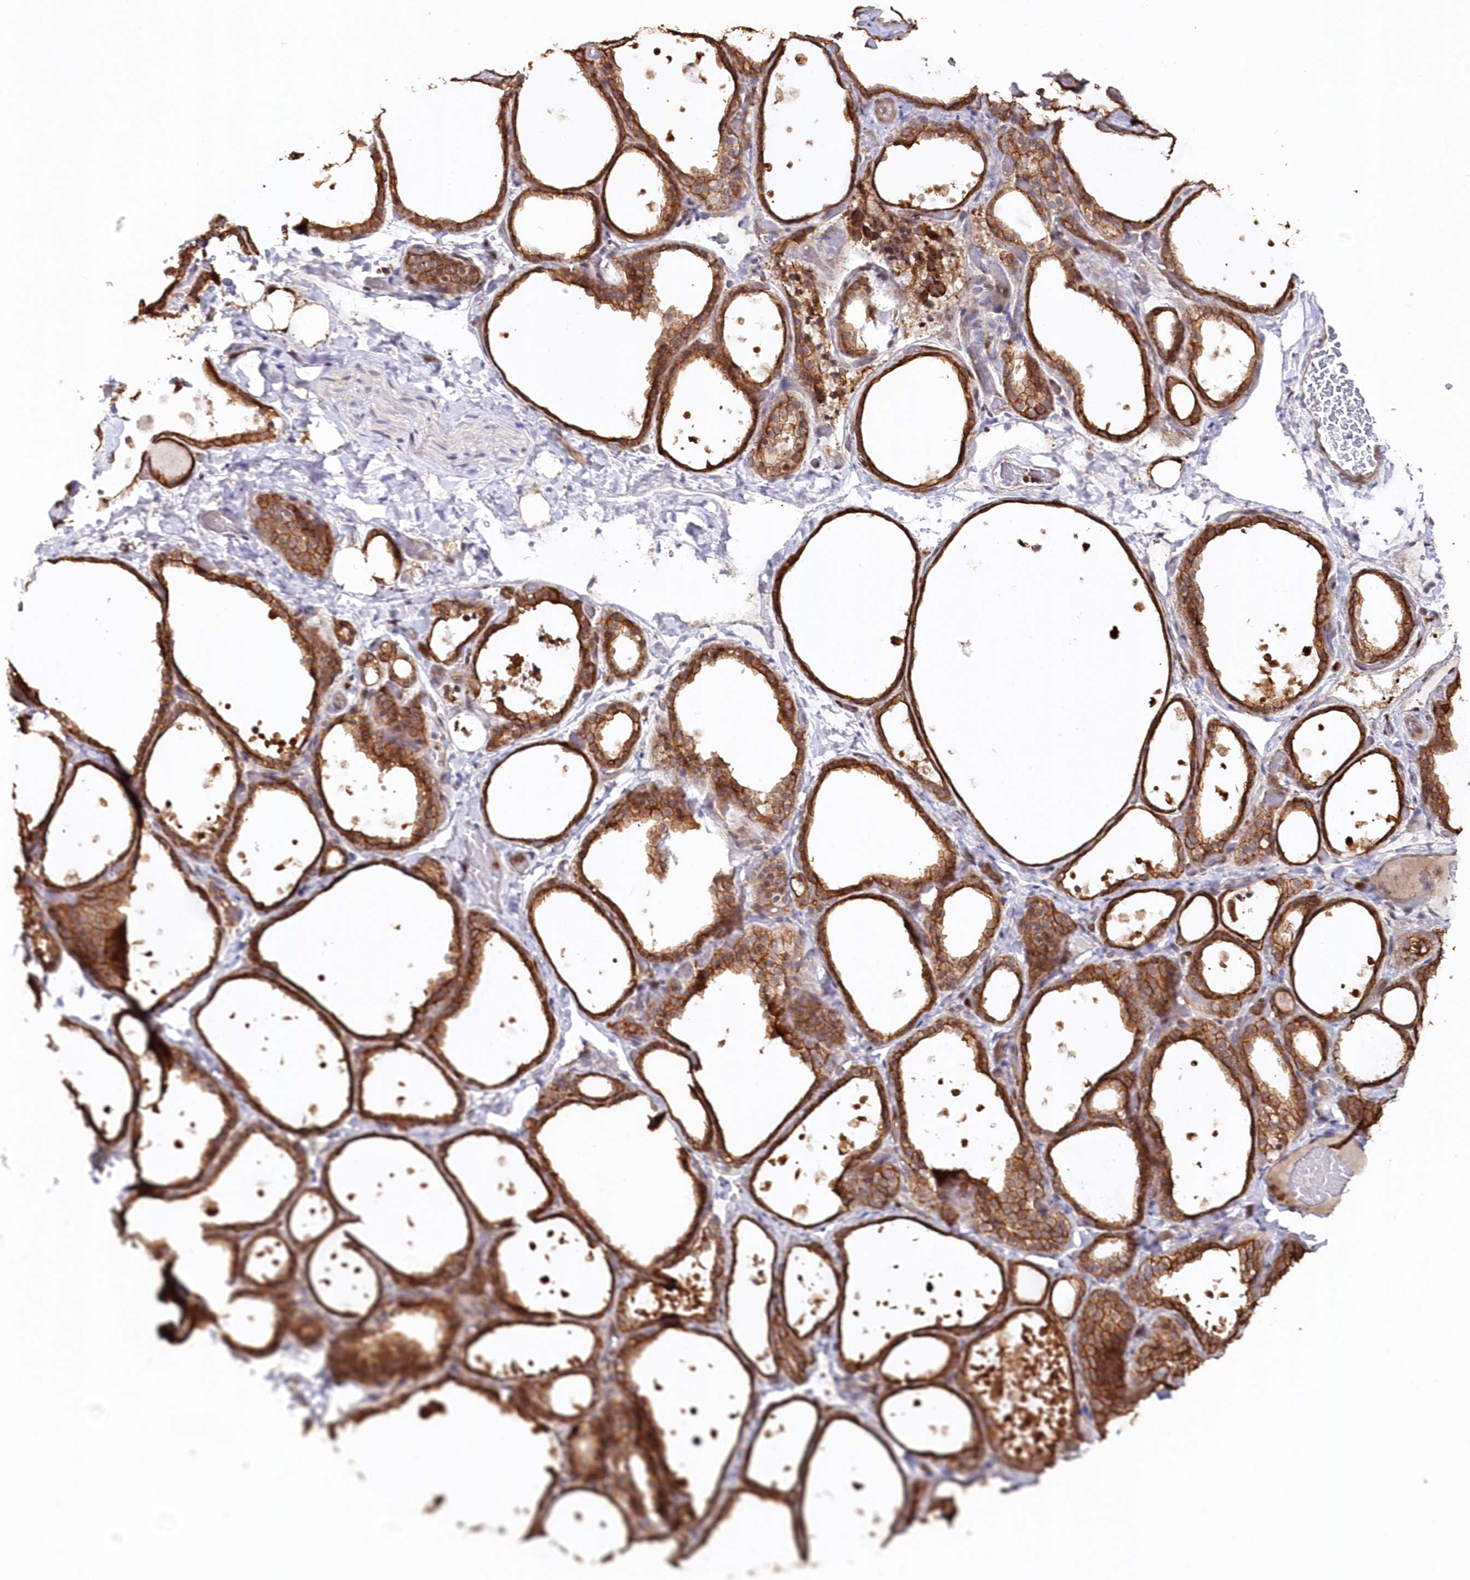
{"staining": {"intensity": "strong", "quantity": ">75%", "location": "cytoplasmic/membranous"}, "tissue": "thyroid gland", "cell_type": "Glandular cells", "image_type": "normal", "snomed": [{"axis": "morphology", "description": "Normal tissue, NOS"}, {"axis": "topography", "description": "Thyroid gland"}], "caption": "Immunohistochemistry (DAB) staining of benign thyroid gland shows strong cytoplasmic/membranous protein expression in about >75% of glandular cells. The staining was performed using DAB (3,3'-diaminobenzidine) to visualize the protein expression in brown, while the nuclei were stained in blue with hematoxylin (Magnification: 20x).", "gene": "SNED1", "patient": {"sex": "female", "age": 44}}